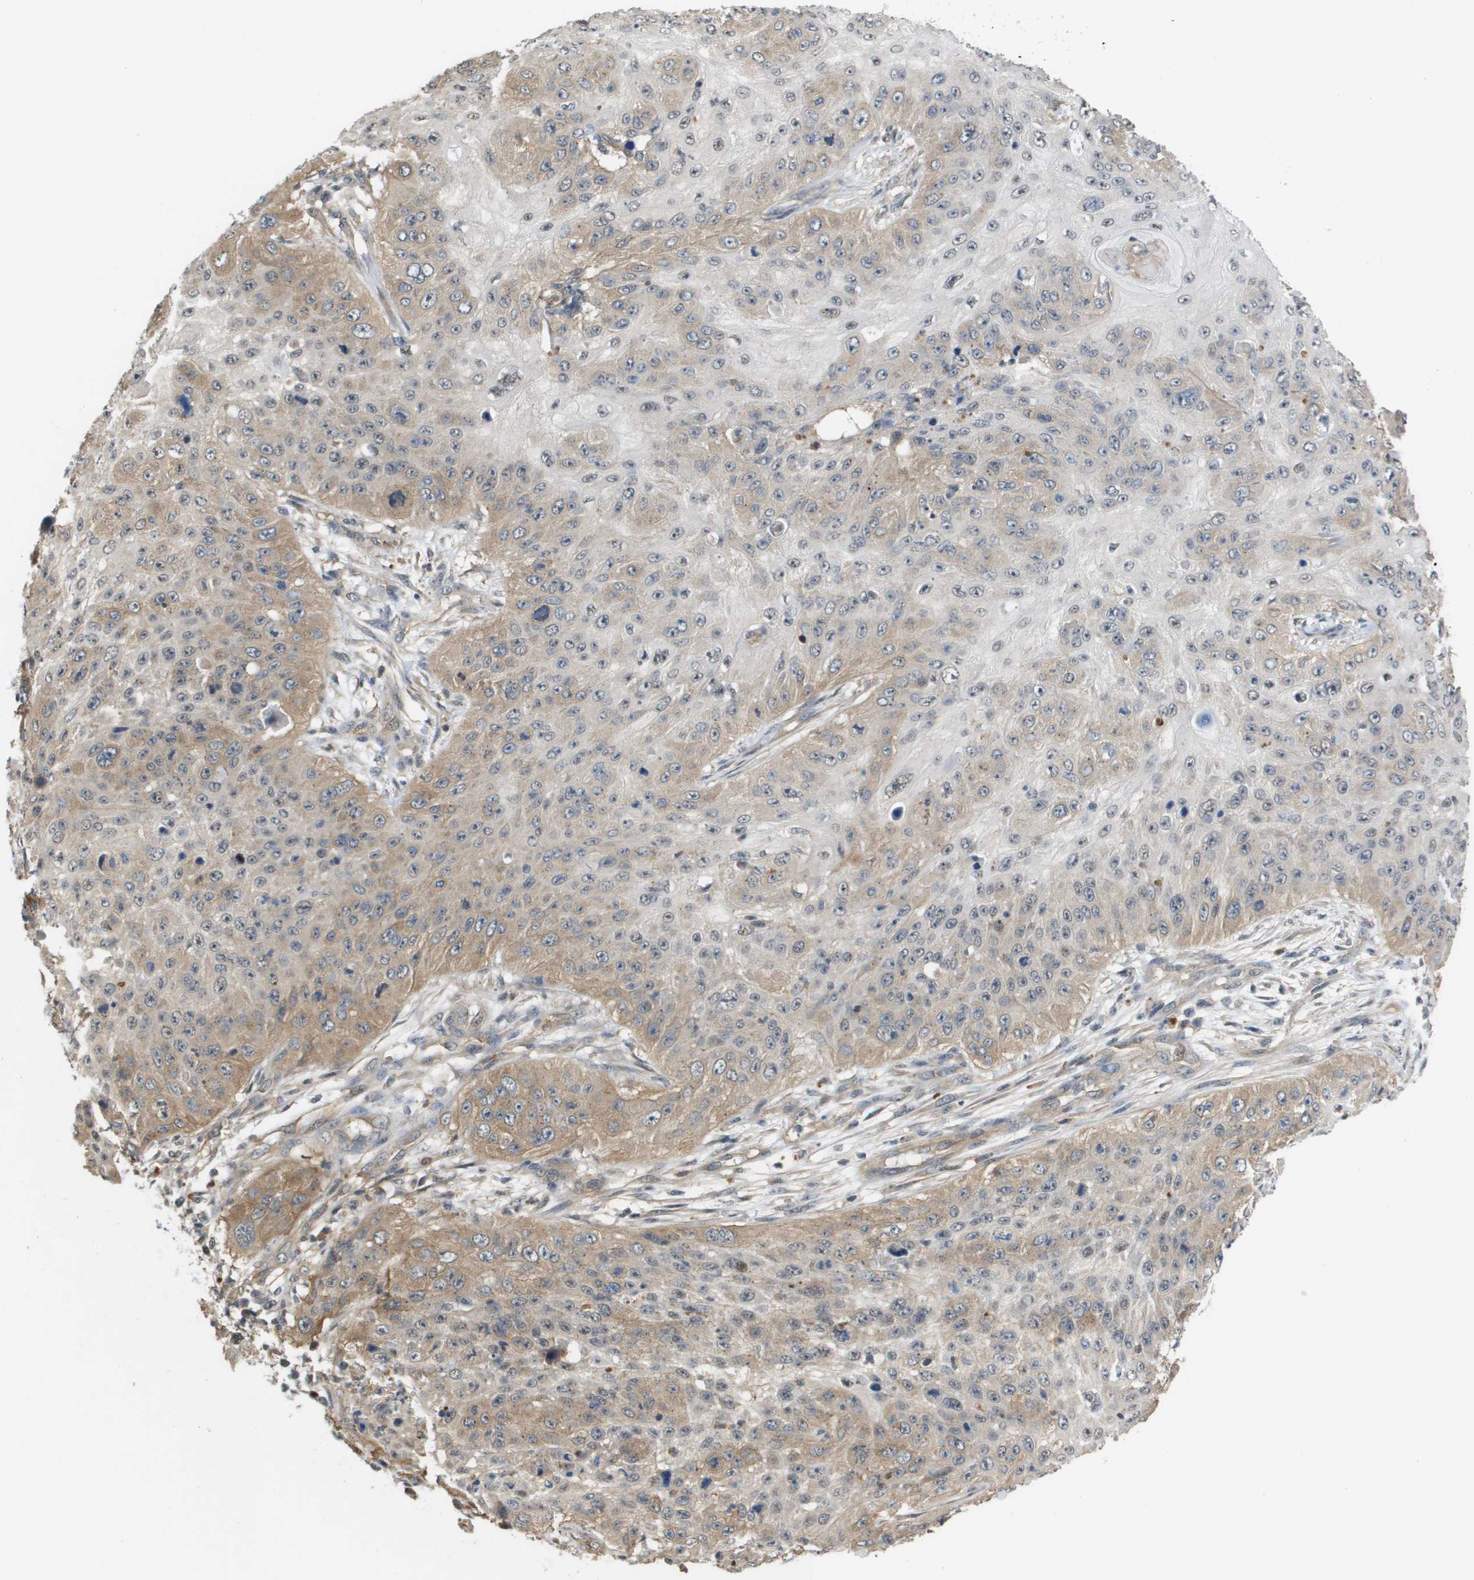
{"staining": {"intensity": "weak", "quantity": ">75%", "location": "cytoplasmic/membranous"}, "tissue": "skin cancer", "cell_type": "Tumor cells", "image_type": "cancer", "snomed": [{"axis": "morphology", "description": "Squamous cell carcinoma, NOS"}, {"axis": "topography", "description": "Skin"}], "caption": "IHC histopathology image of human squamous cell carcinoma (skin) stained for a protein (brown), which exhibits low levels of weak cytoplasmic/membranous positivity in about >75% of tumor cells.", "gene": "RNF112", "patient": {"sex": "female", "age": 80}}